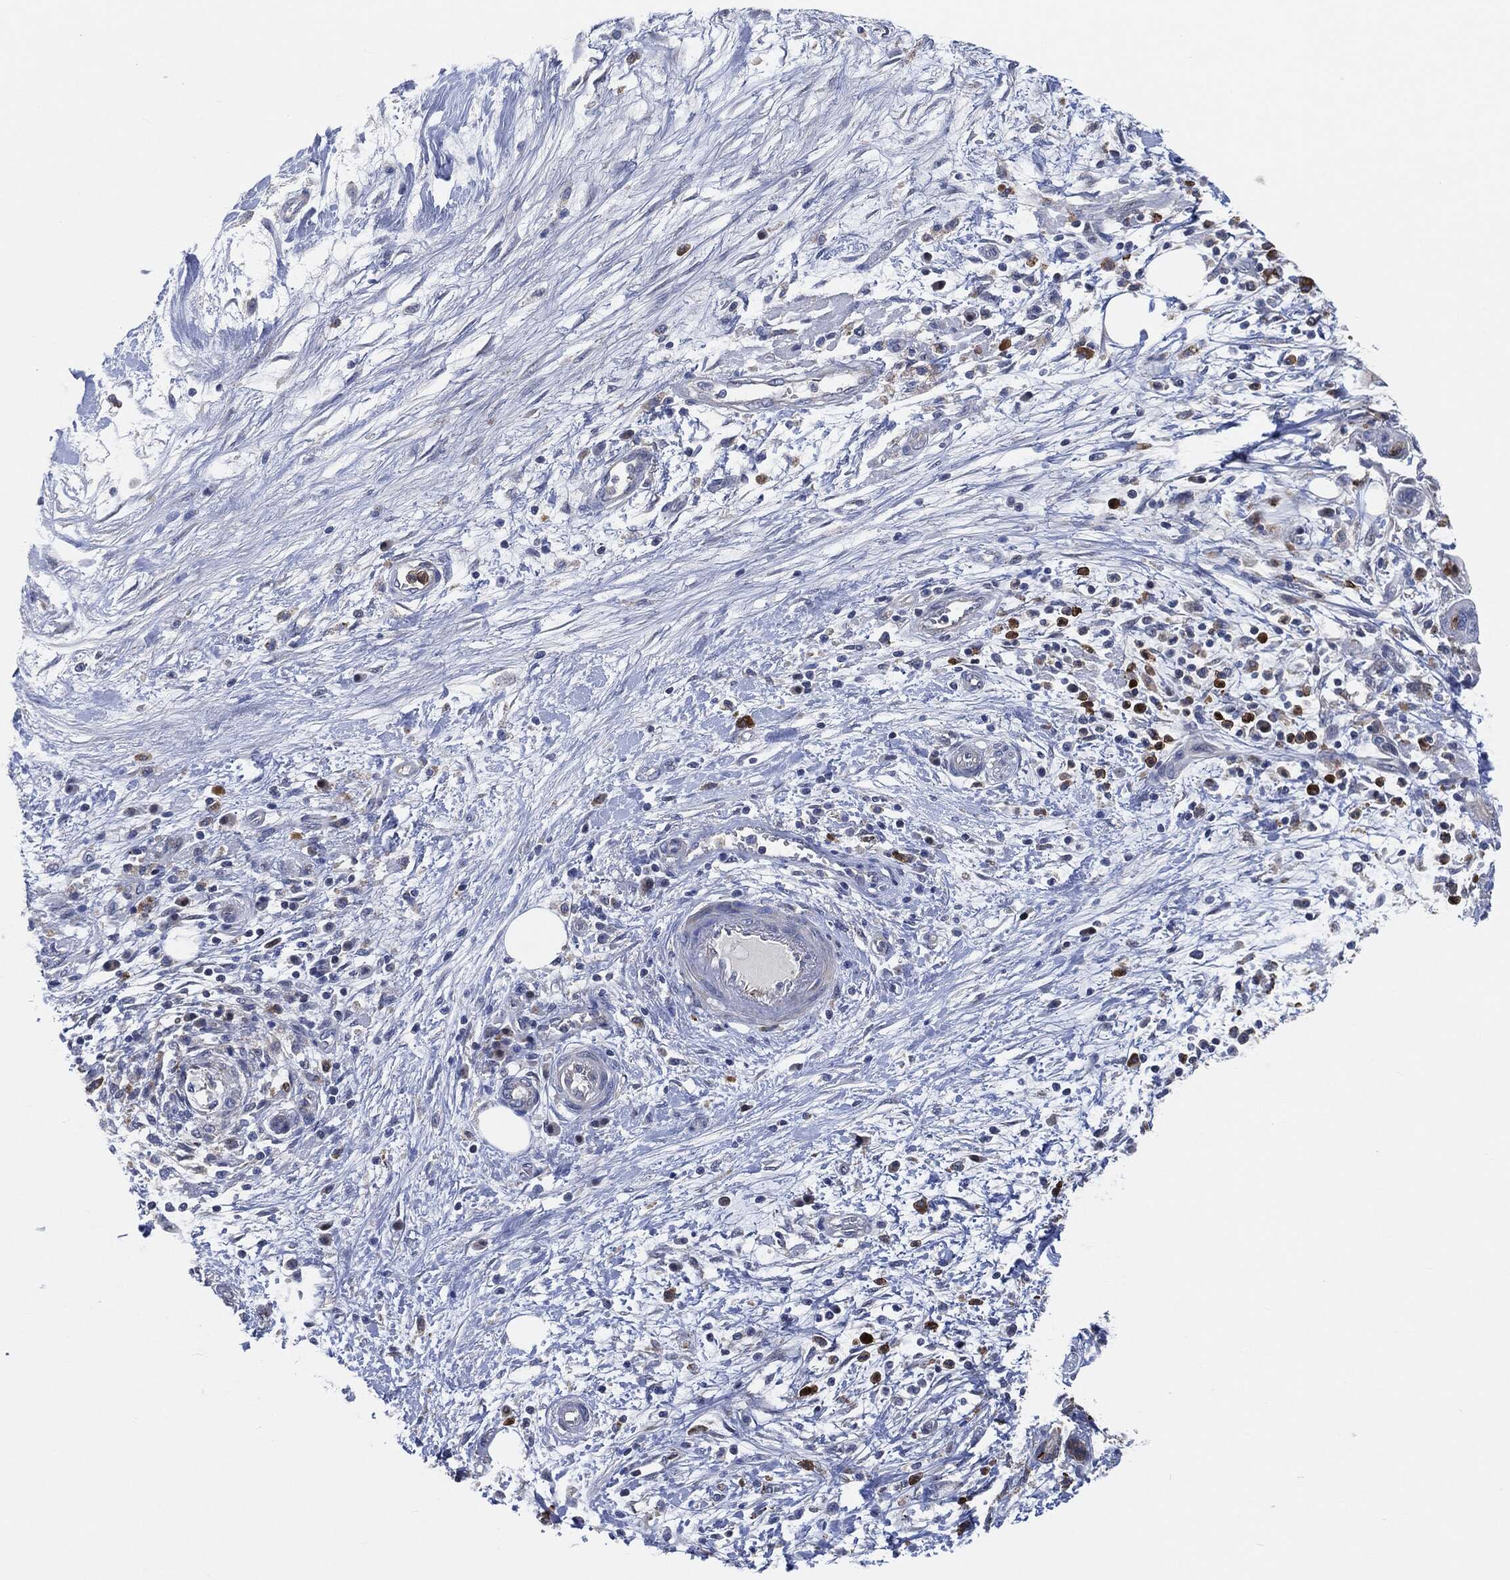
{"staining": {"intensity": "moderate", "quantity": "<25%", "location": "cytoplasmic/membranous"}, "tissue": "pancreatic cancer", "cell_type": "Tumor cells", "image_type": "cancer", "snomed": [{"axis": "morphology", "description": "Adenocarcinoma, NOS"}, {"axis": "topography", "description": "Pancreas"}], "caption": "Protein staining reveals moderate cytoplasmic/membranous staining in approximately <25% of tumor cells in adenocarcinoma (pancreatic). (Stains: DAB (3,3'-diaminobenzidine) in brown, nuclei in blue, Microscopy: brightfield microscopy at high magnification).", "gene": "VSIG4", "patient": {"sex": "female", "age": 73}}